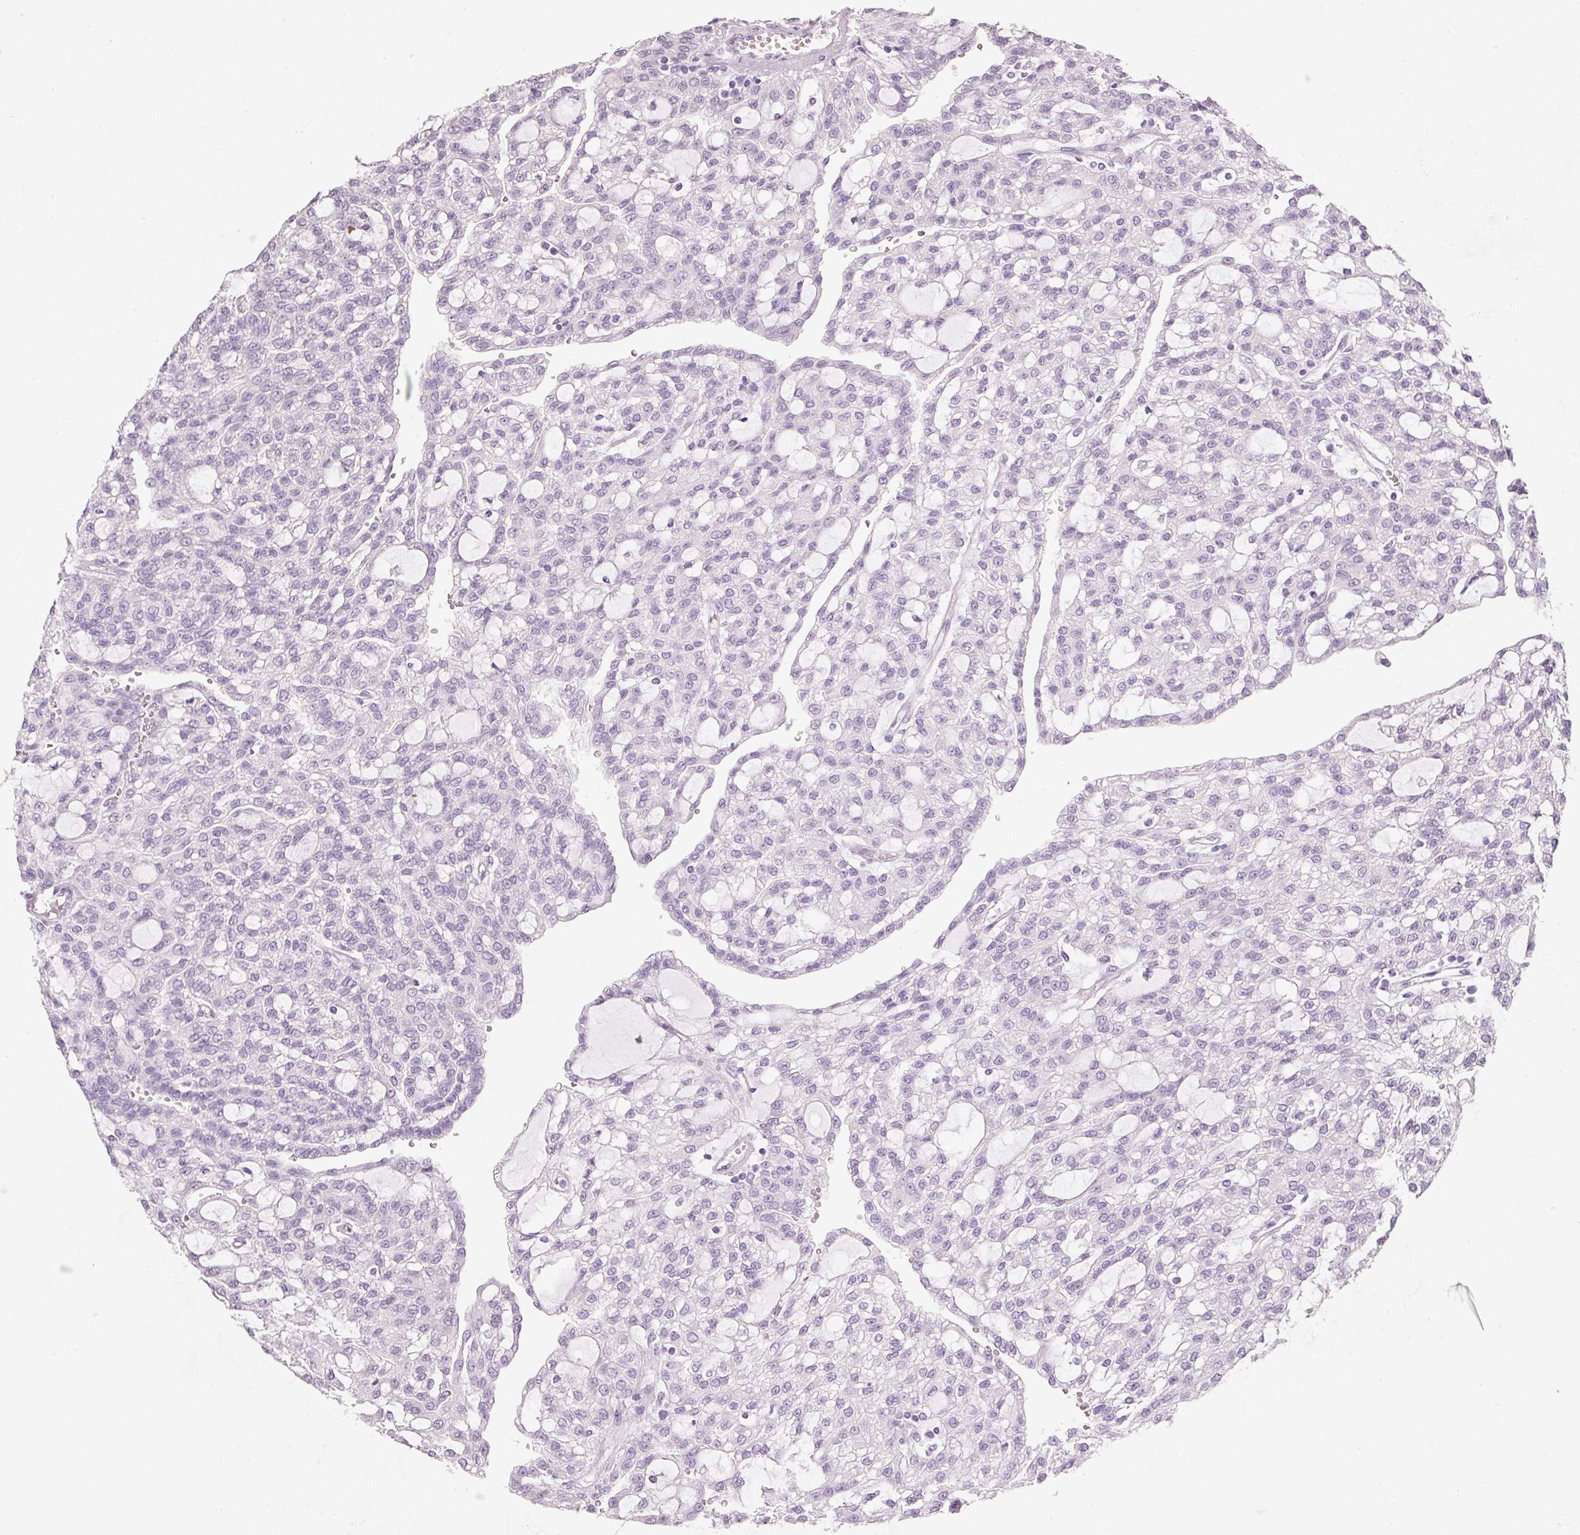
{"staining": {"intensity": "negative", "quantity": "none", "location": "none"}, "tissue": "renal cancer", "cell_type": "Tumor cells", "image_type": "cancer", "snomed": [{"axis": "morphology", "description": "Adenocarcinoma, NOS"}, {"axis": "topography", "description": "Kidney"}], "caption": "There is no significant staining in tumor cells of adenocarcinoma (renal).", "gene": "PDXDC1", "patient": {"sex": "male", "age": 63}}